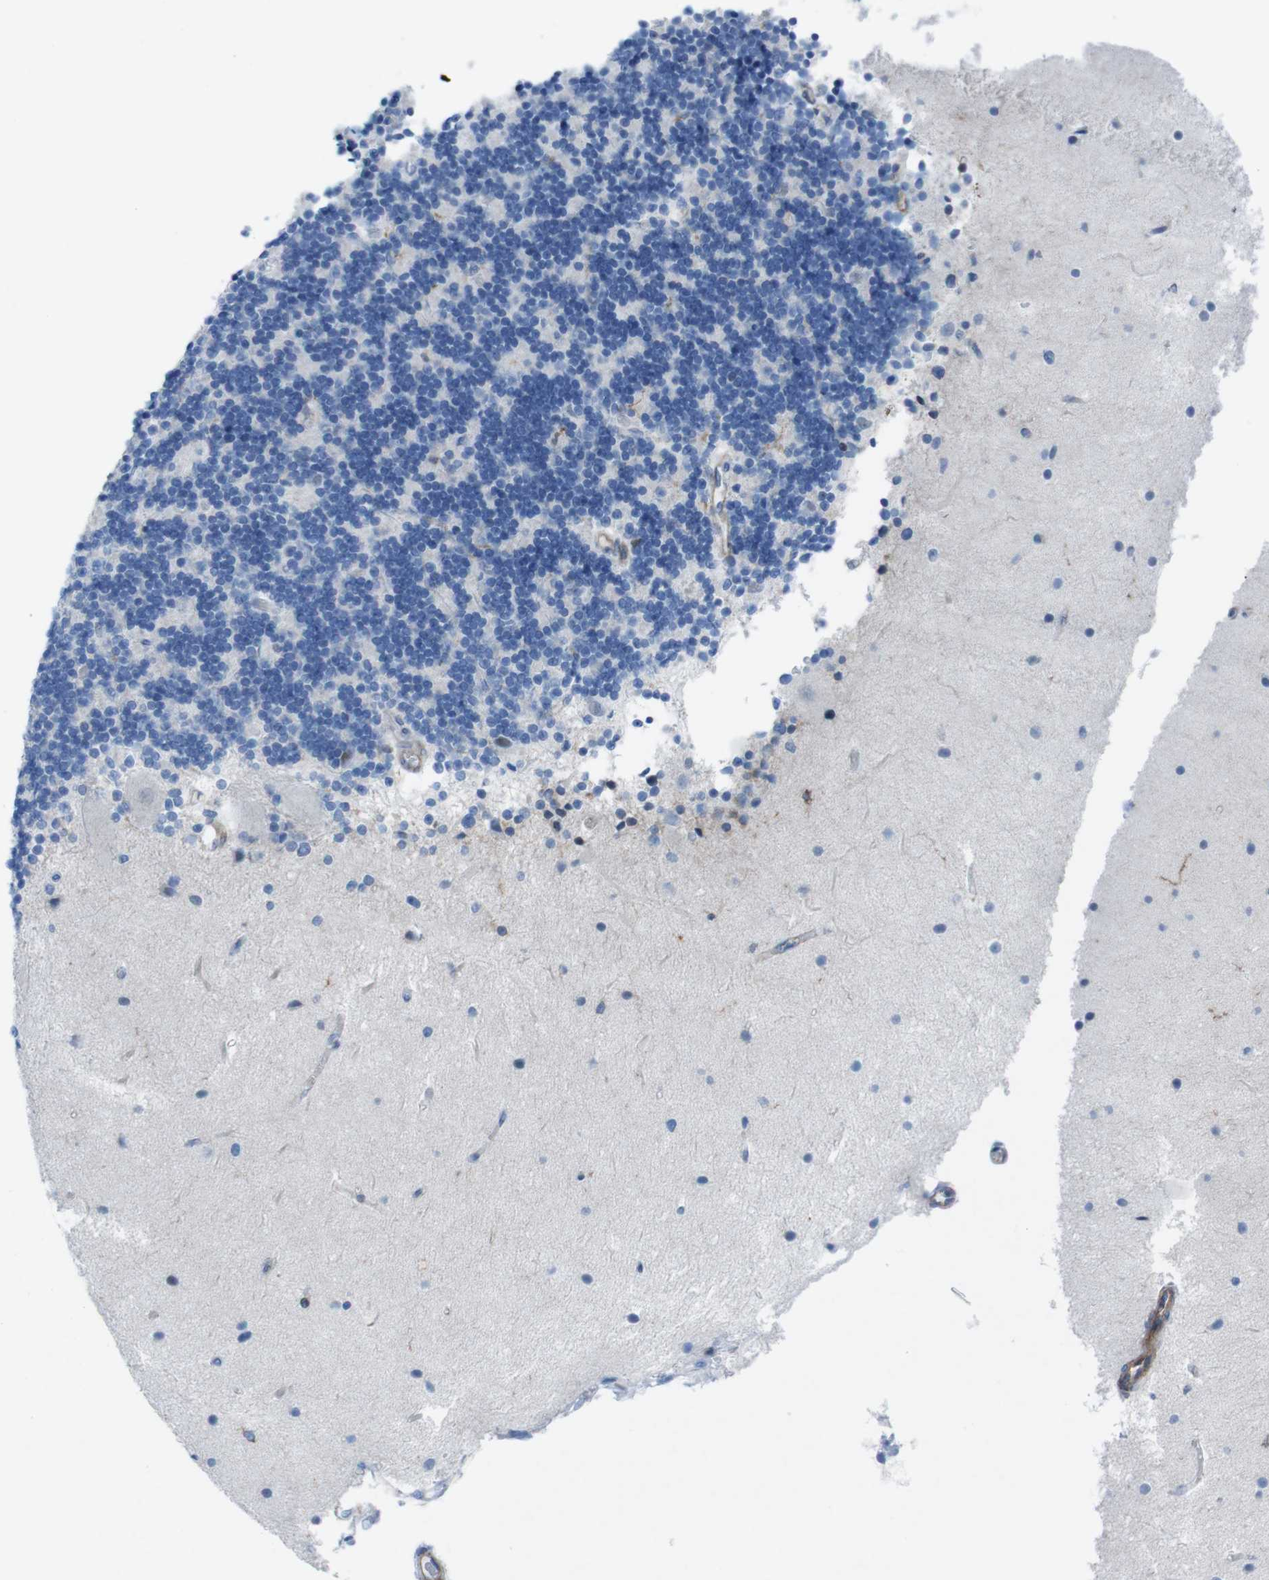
{"staining": {"intensity": "negative", "quantity": "none", "location": "none"}, "tissue": "cerebellum", "cell_type": "Cells in granular layer", "image_type": "normal", "snomed": [{"axis": "morphology", "description": "Normal tissue, NOS"}, {"axis": "topography", "description": "Cerebellum"}], "caption": "A high-resolution micrograph shows immunohistochemistry (IHC) staining of benign cerebellum, which demonstrates no significant expression in cells in granular layer. The staining was performed using DAB (3,3'-diaminobenzidine) to visualize the protein expression in brown, while the nuclei were stained in blue with hematoxylin (Magnification: 20x).", "gene": "DIAPH2", "patient": {"sex": "female", "age": 54}}